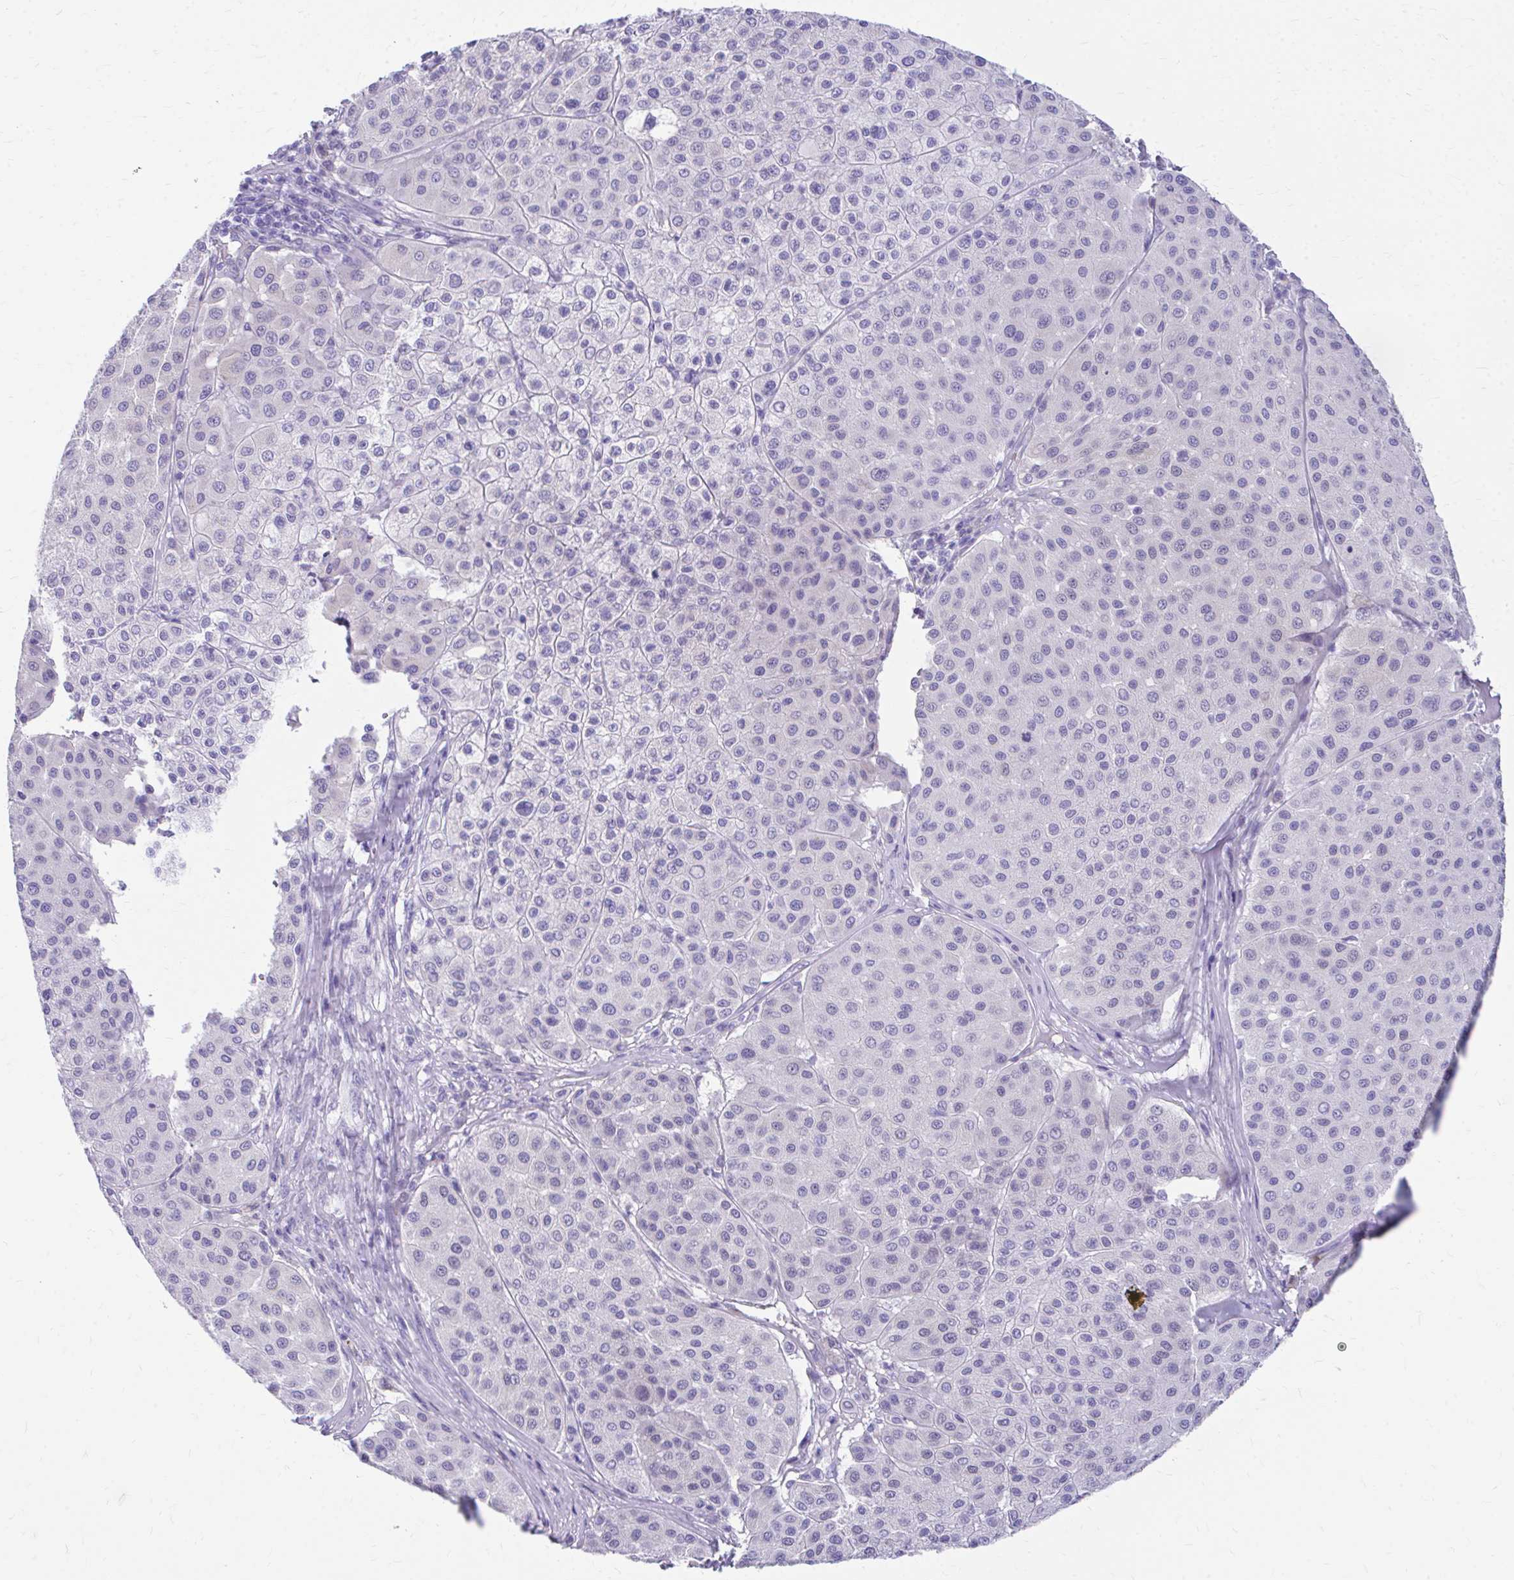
{"staining": {"intensity": "negative", "quantity": "none", "location": "none"}, "tissue": "melanoma", "cell_type": "Tumor cells", "image_type": "cancer", "snomed": [{"axis": "morphology", "description": "Malignant melanoma, Metastatic site"}, {"axis": "topography", "description": "Smooth muscle"}], "caption": "Tumor cells are negative for brown protein staining in melanoma. (DAB (3,3'-diaminobenzidine) immunohistochemistry, high magnification).", "gene": "KRIT1", "patient": {"sex": "male", "age": 41}}